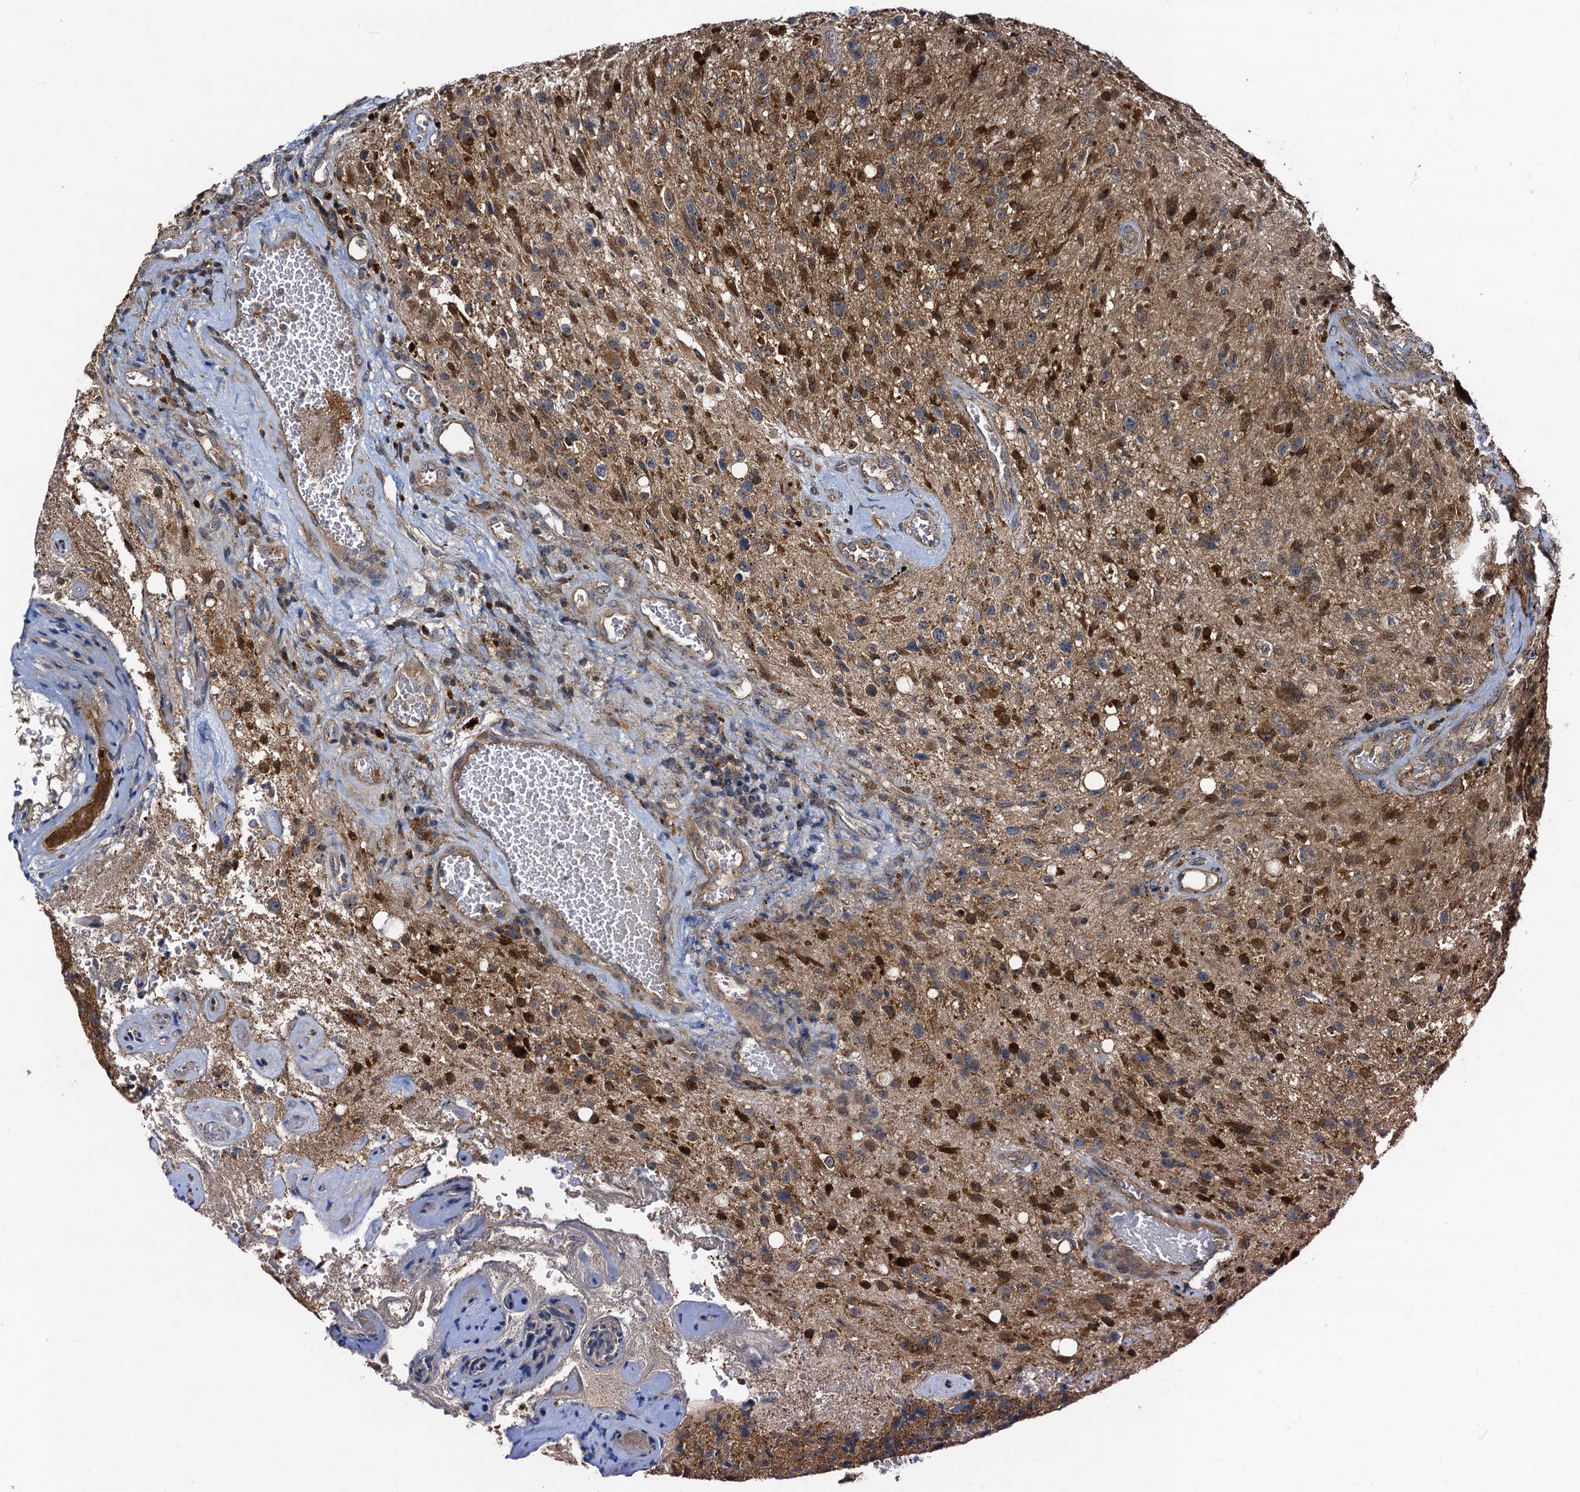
{"staining": {"intensity": "moderate", "quantity": "25%-75%", "location": "cytoplasmic/membranous"}, "tissue": "glioma", "cell_type": "Tumor cells", "image_type": "cancer", "snomed": [{"axis": "morphology", "description": "Glioma, malignant, High grade"}, {"axis": "topography", "description": "Brain"}], "caption": "Glioma stained for a protein displays moderate cytoplasmic/membranous positivity in tumor cells. The staining is performed using DAB (3,3'-diaminobenzidine) brown chromogen to label protein expression. The nuclei are counter-stained blue using hematoxylin.", "gene": "KXD1", "patient": {"sex": "male", "age": 69}}